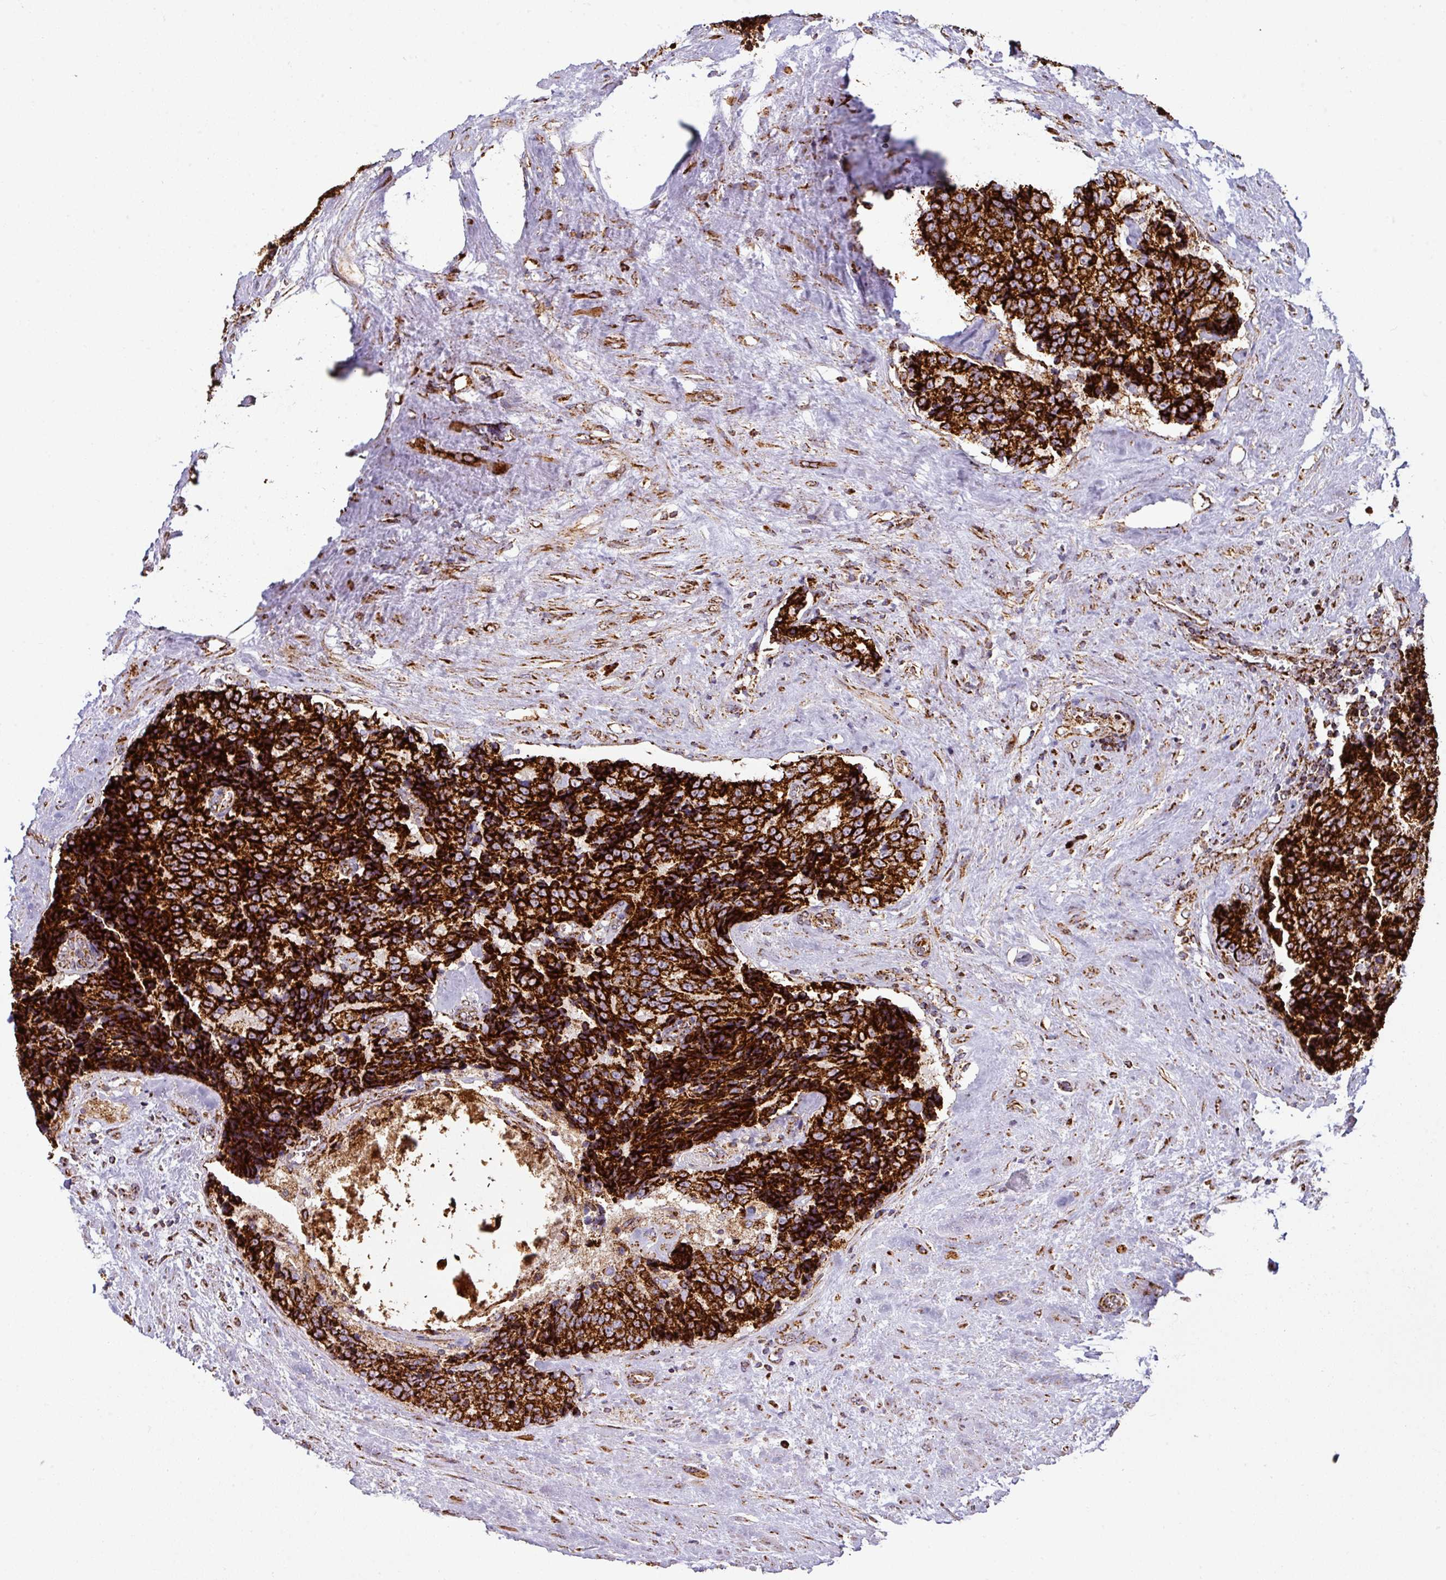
{"staining": {"intensity": "strong", "quantity": ">75%", "location": "cytoplasmic/membranous"}, "tissue": "prostate cancer", "cell_type": "Tumor cells", "image_type": "cancer", "snomed": [{"axis": "morphology", "description": "Adenocarcinoma, High grade"}, {"axis": "topography", "description": "Prostate"}], "caption": "This is a micrograph of IHC staining of prostate cancer, which shows strong positivity in the cytoplasmic/membranous of tumor cells.", "gene": "TRAP1", "patient": {"sex": "male", "age": 70}}